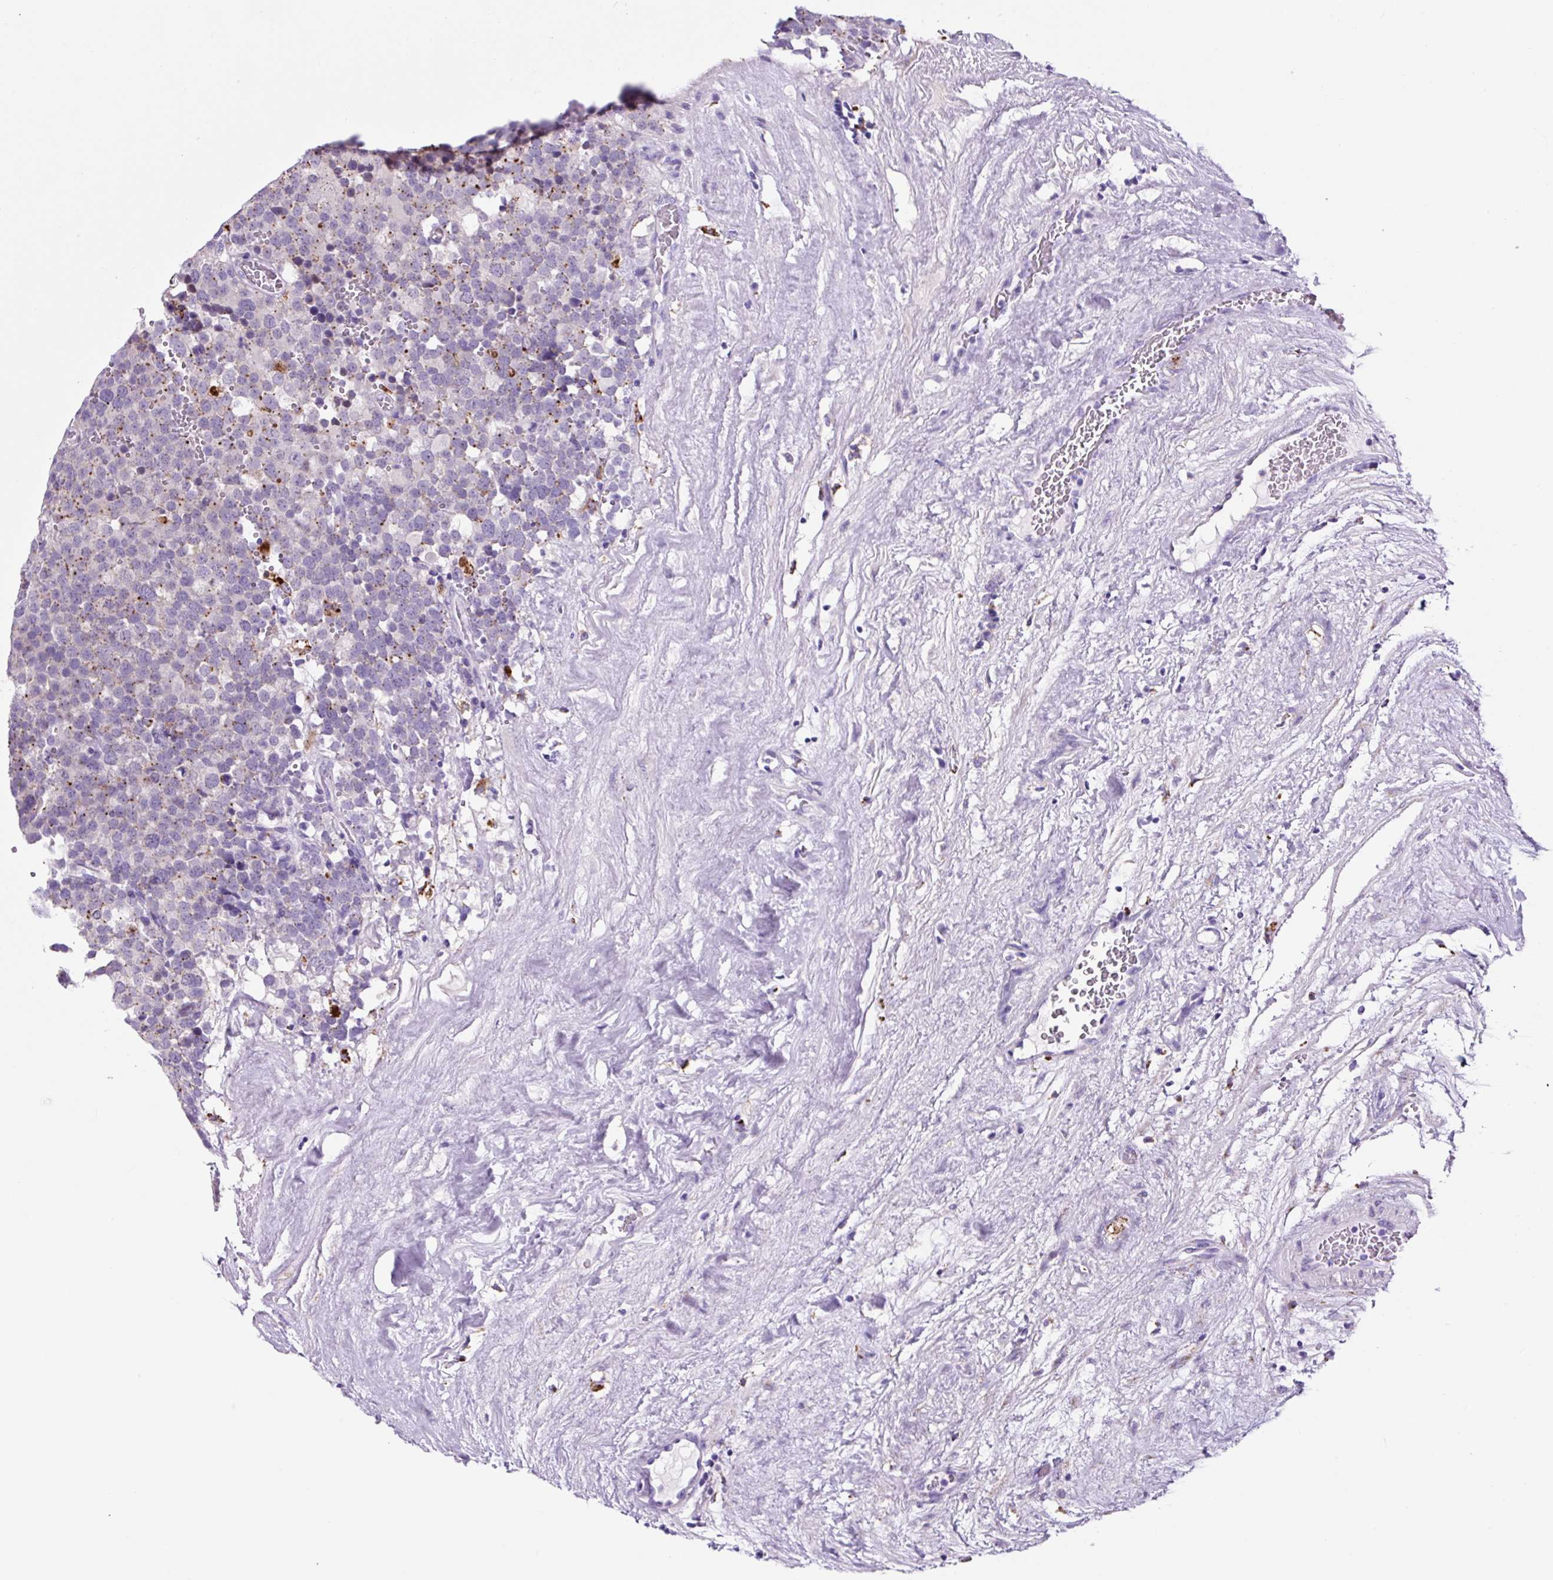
{"staining": {"intensity": "weak", "quantity": "25%-75%", "location": "cytoplasmic/membranous"}, "tissue": "testis cancer", "cell_type": "Tumor cells", "image_type": "cancer", "snomed": [{"axis": "morphology", "description": "Seminoma, NOS"}, {"axis": "topography", "description": "Testis"}], "caption": "Testis cancer (seminoma) was stained to show a protein in brown. There is low levels of weak cytoplasmic/membranous expression in about 25%-75% of tumor cells.", "gene": "LCN10", "patient": {"sex": "male", "age": 71}}